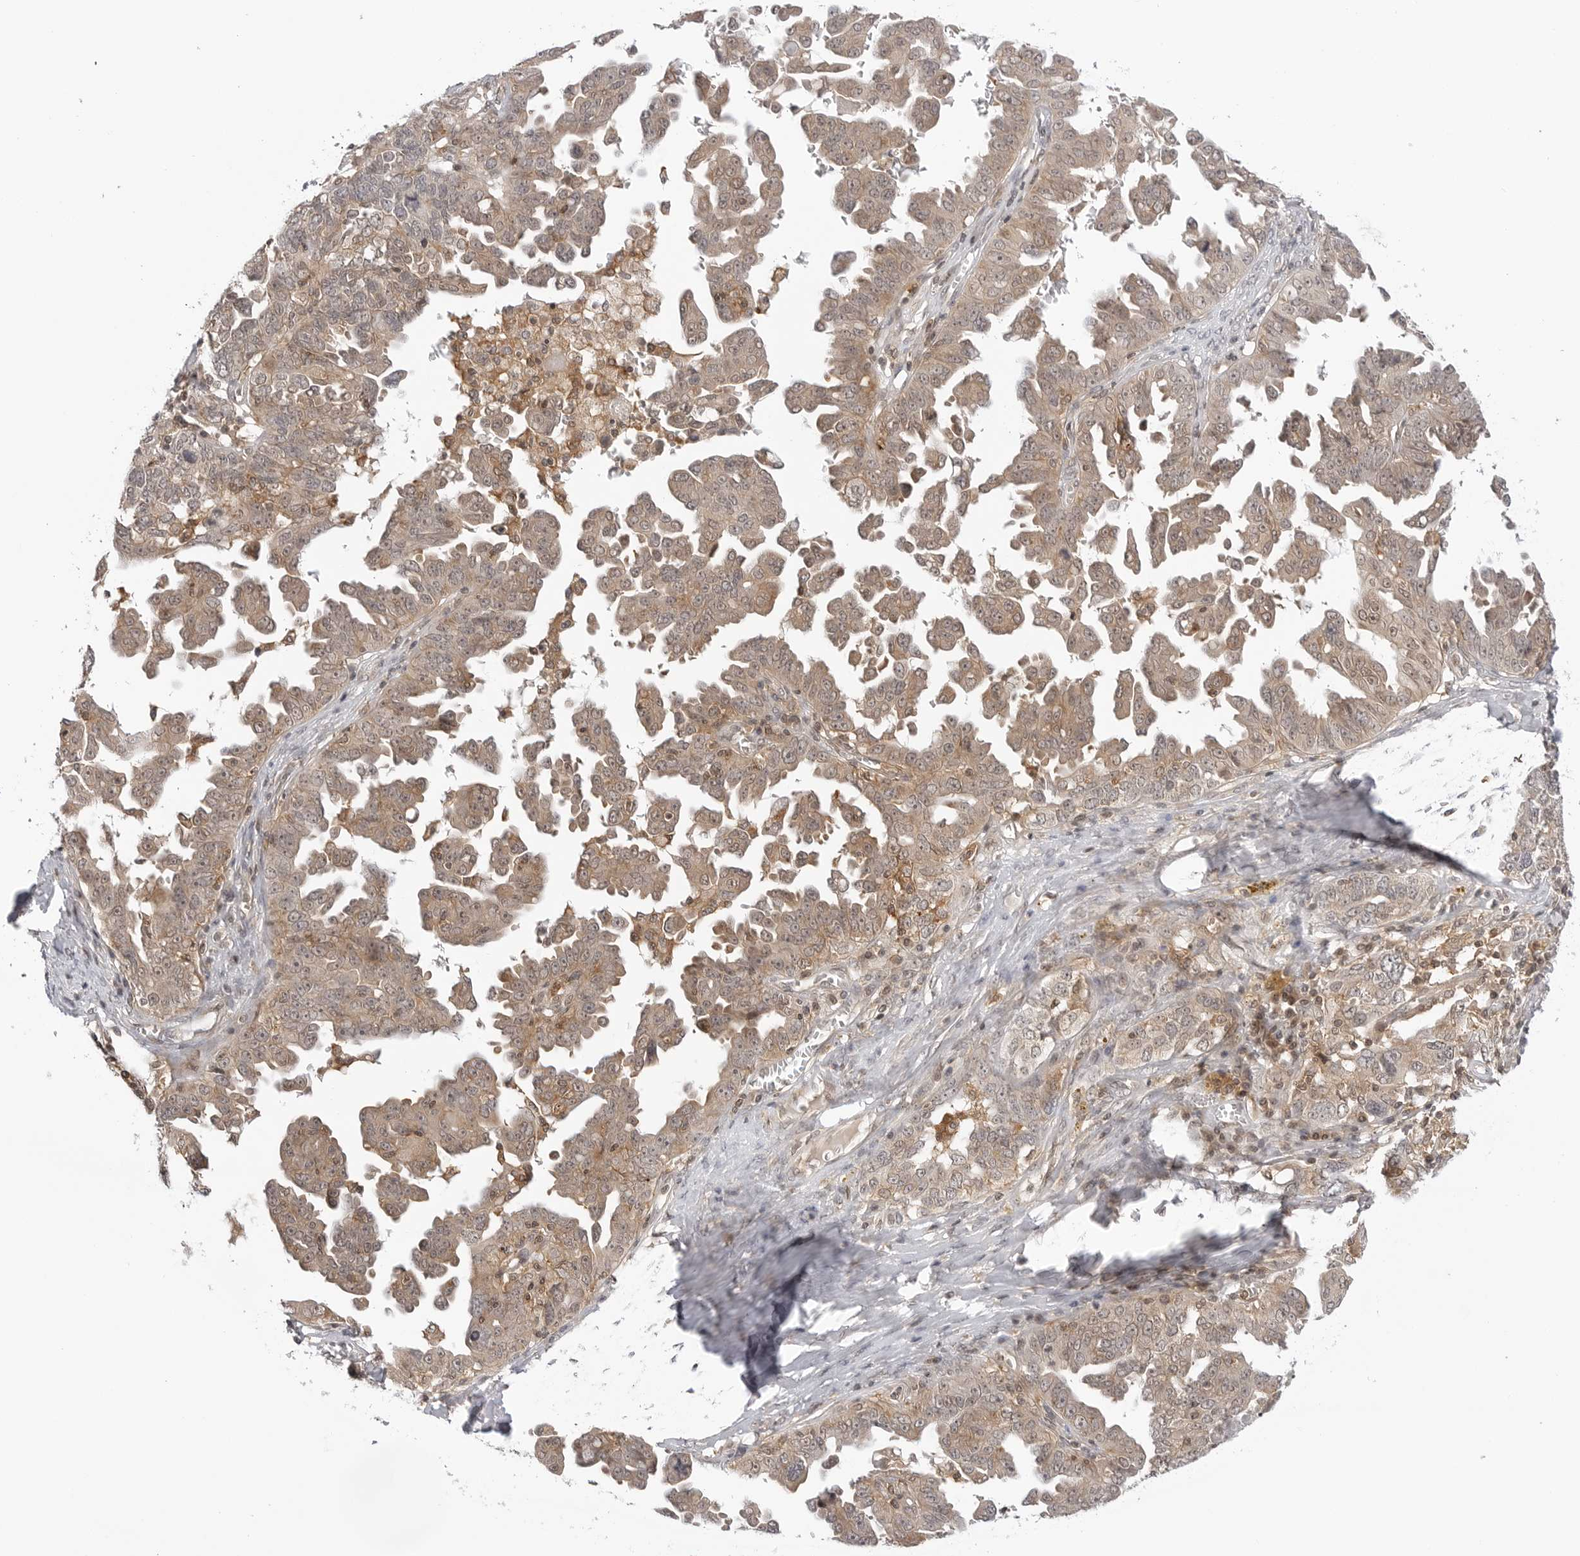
{"staining": {"intensity": "weak", "quantity": ">75%", "location": "cytoplasmic/membranous"}, "tissue": "ovarian cancer", "cell_type": "Tumor cells", "image_type": "cancer", "snomed": [{"axis": "morphology", "description": "Carcinoma, endometroid"}, {"axis": "topography", "description": "Ovary"}], "caption": "An image of ovarian cancer stained for a protein displays weak cytoplasmic/membranous brown staining in tumor cells. (IHC, brightfield microscopy, high magnification).", "gene": "MAP2K5", "patient": {"sex": "female", "age": 62}}